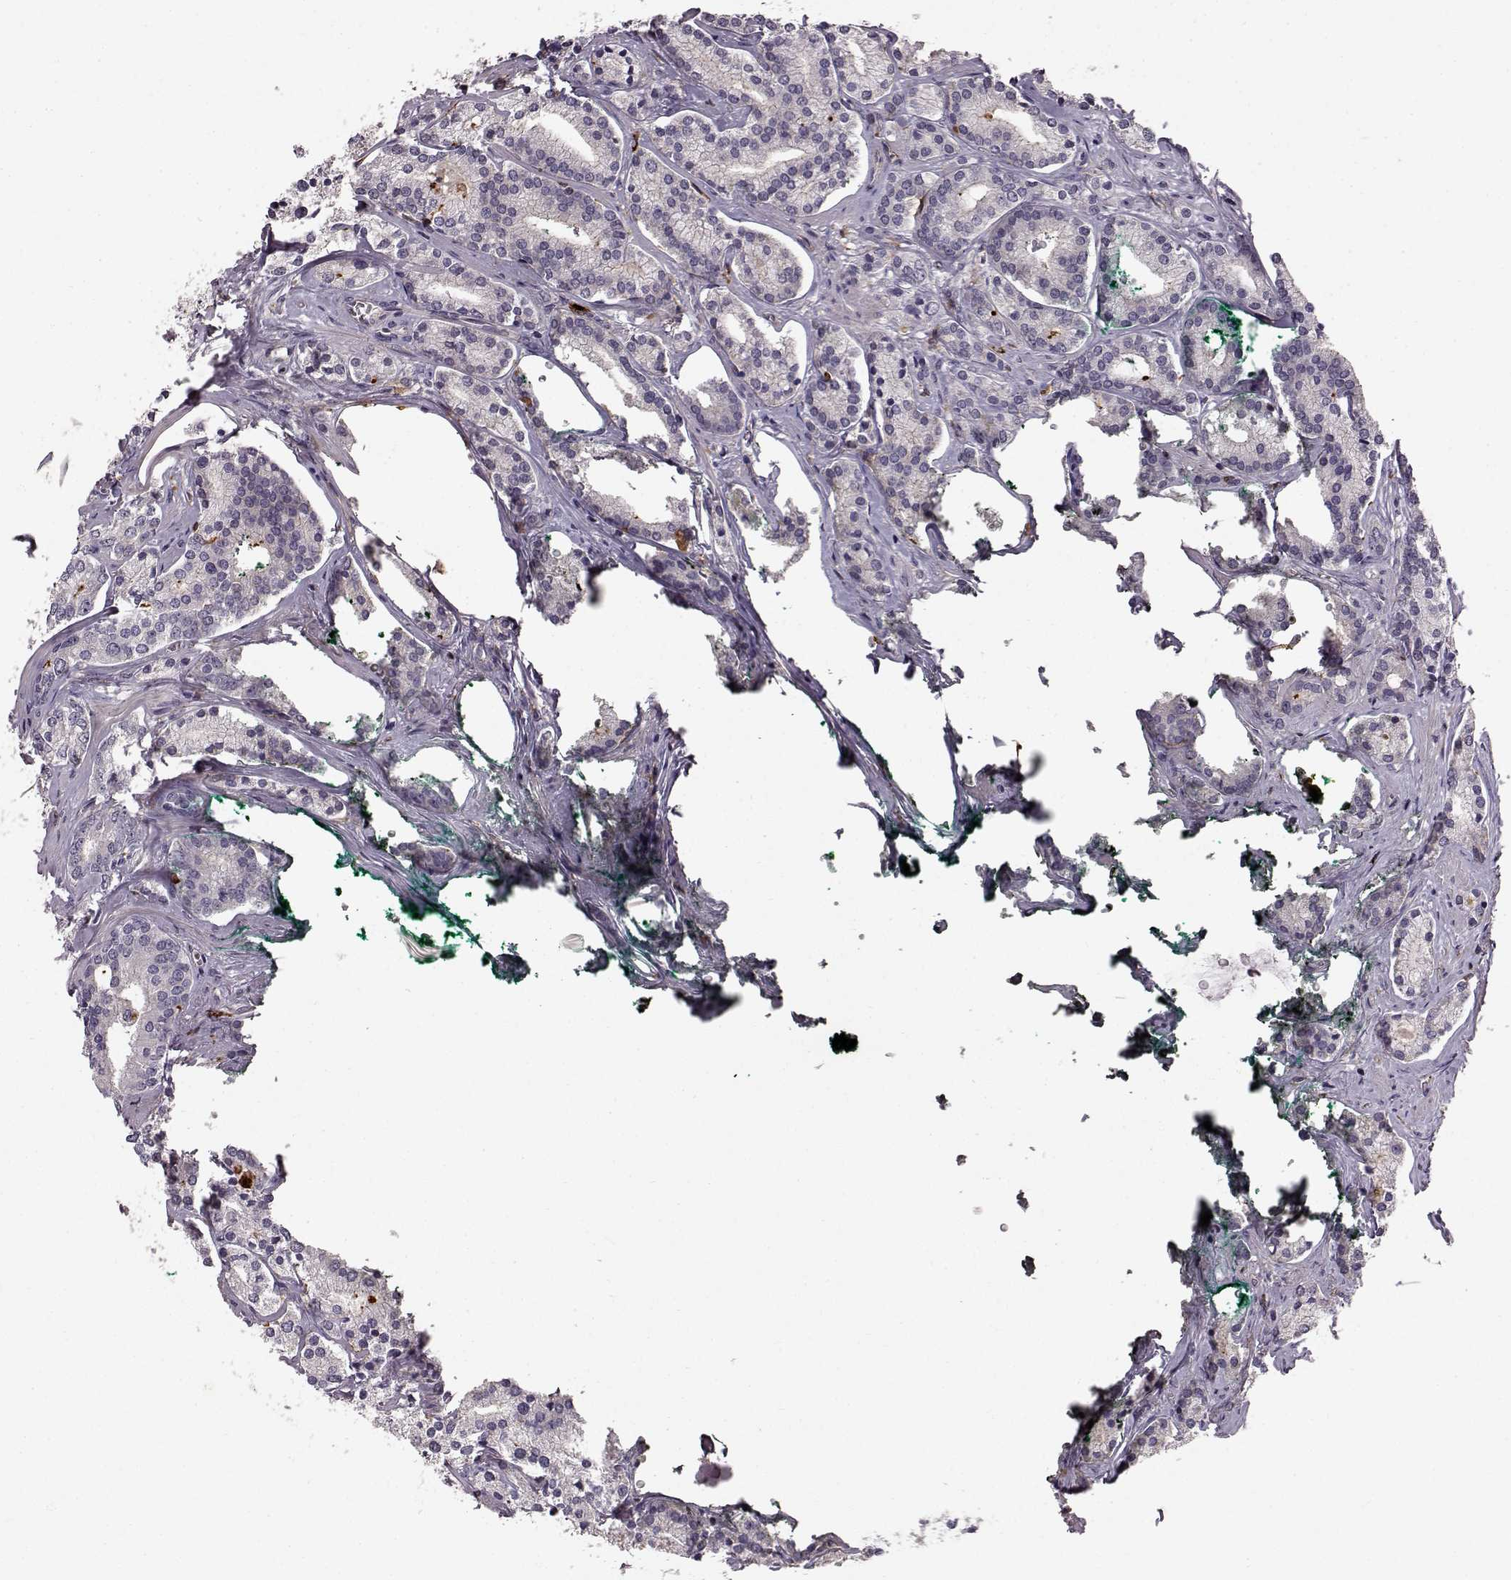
{"staining": {"intensity": "negative", "quantity": "none", "location": "none"}, "tissue": "prostate cancer", "cell_type": "Tumor cells", "image_type": "cancer", "snomed": [{"axis": "morphology", "description": "Adenocarcinoma, High grade"}, {"axis": "topography", "description": "Prostate"}], "caption": "This image is of prostate cancer stained with immunohistochemistry (IHC) to label a protein in brown with the nuclei are counter-stained blue. There is no staining in tumor cells. The staining is performed using DAB brown chromogen with nuclei counter-stained in using hematoxylin.", "gene": "CCNF", "patient": {"sex": "male", "age": 58}}